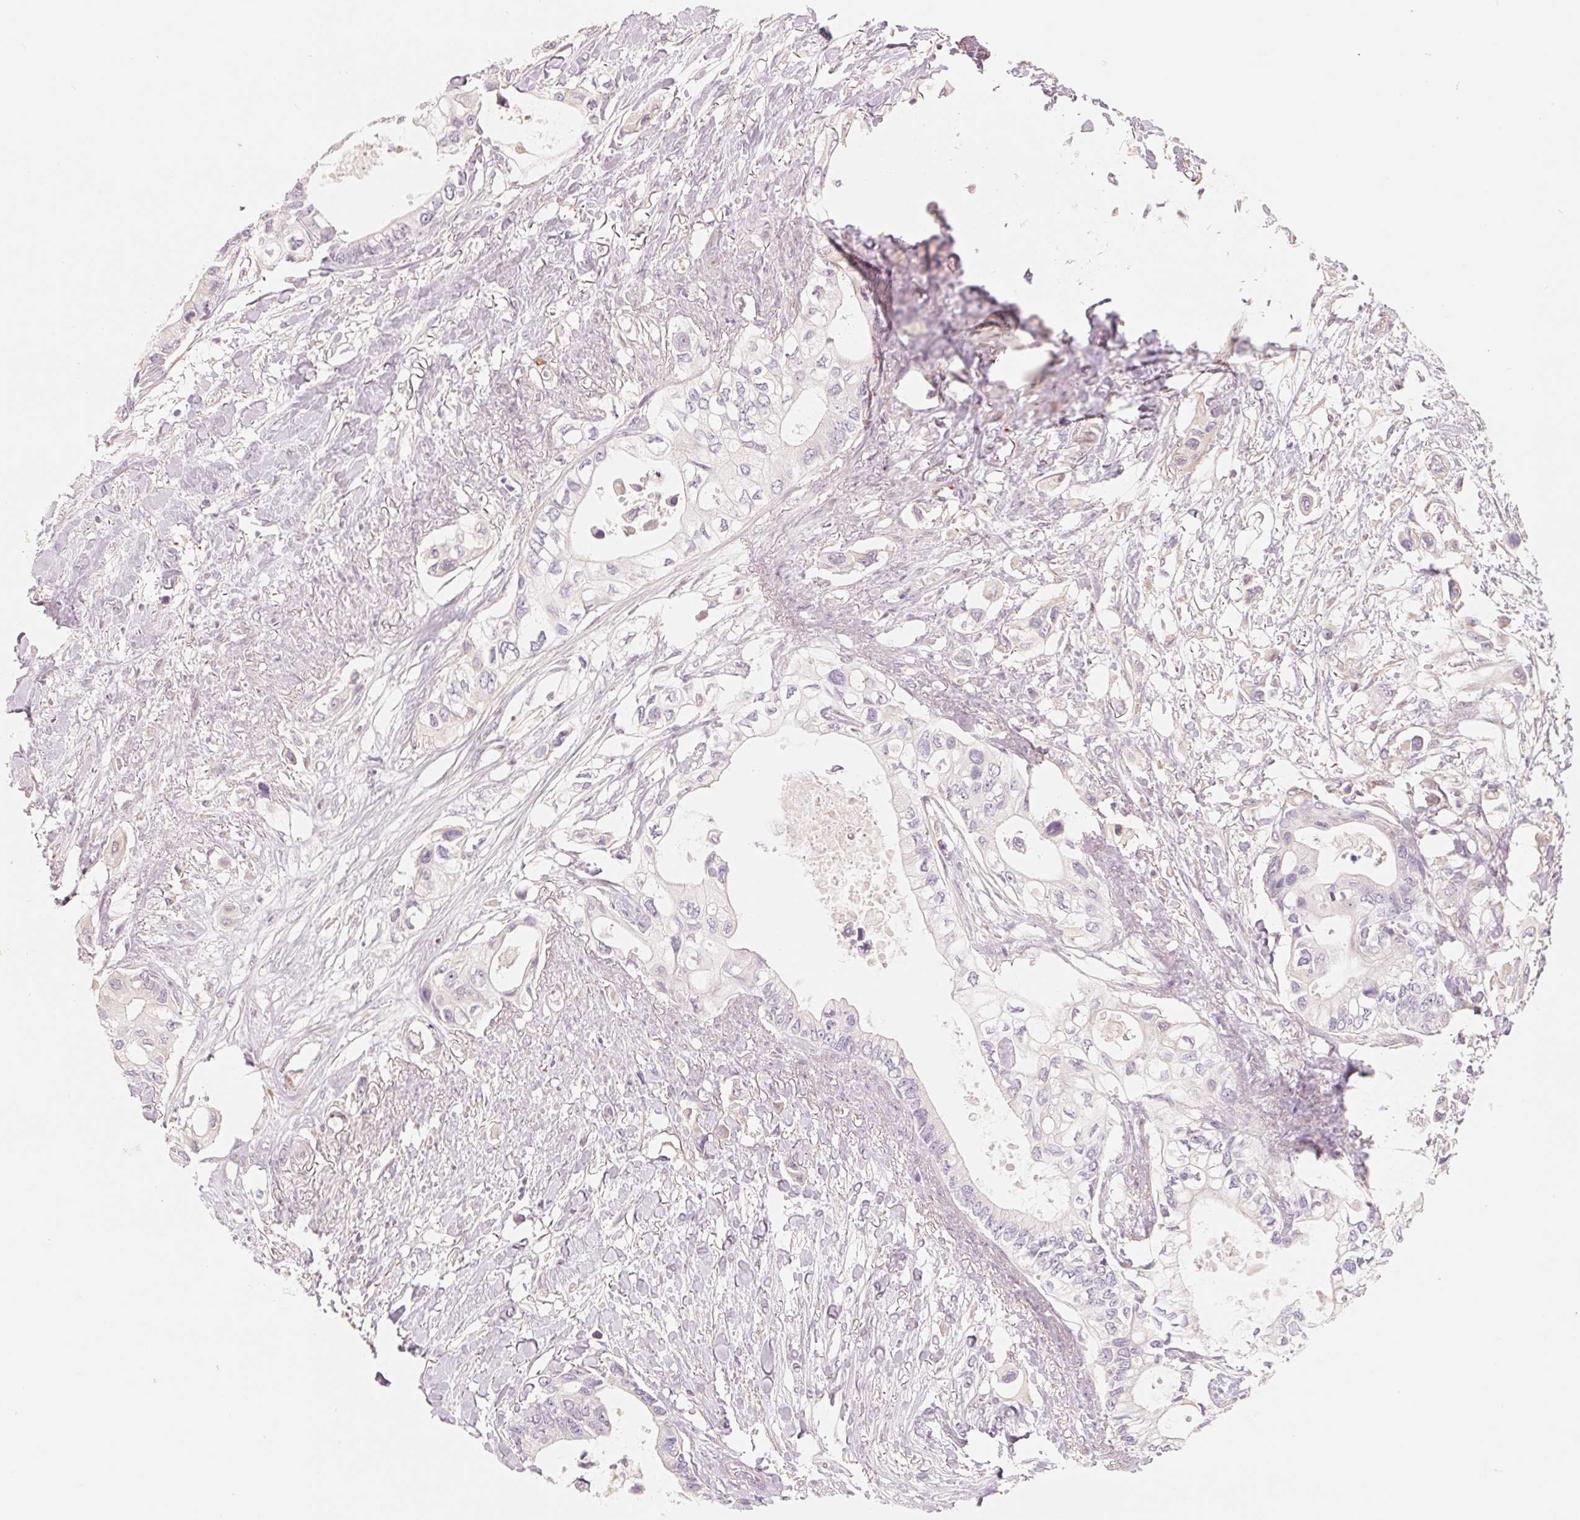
{"staining": {"intensity": "negative", "quantity": "none", "location": "none"}, "tissue": "pancreatic cancer", "cell_type": "Tumor cells", "image_type": "cancer", "snomed": [{"axis": "morphology", "description": "Adenocarcinoma, NOS"}, {"axis": "topography", "description": "Pancreas"}], "caption": "This image is of pancreatic cancer stained with immunohistochemistry (IHC) to label a protein in brown with the nuclei are counter-stained blue. There is no positivity in tumor cells.", "gene": "CFHR2", "patient": {"sex": "female", "age": 63}}